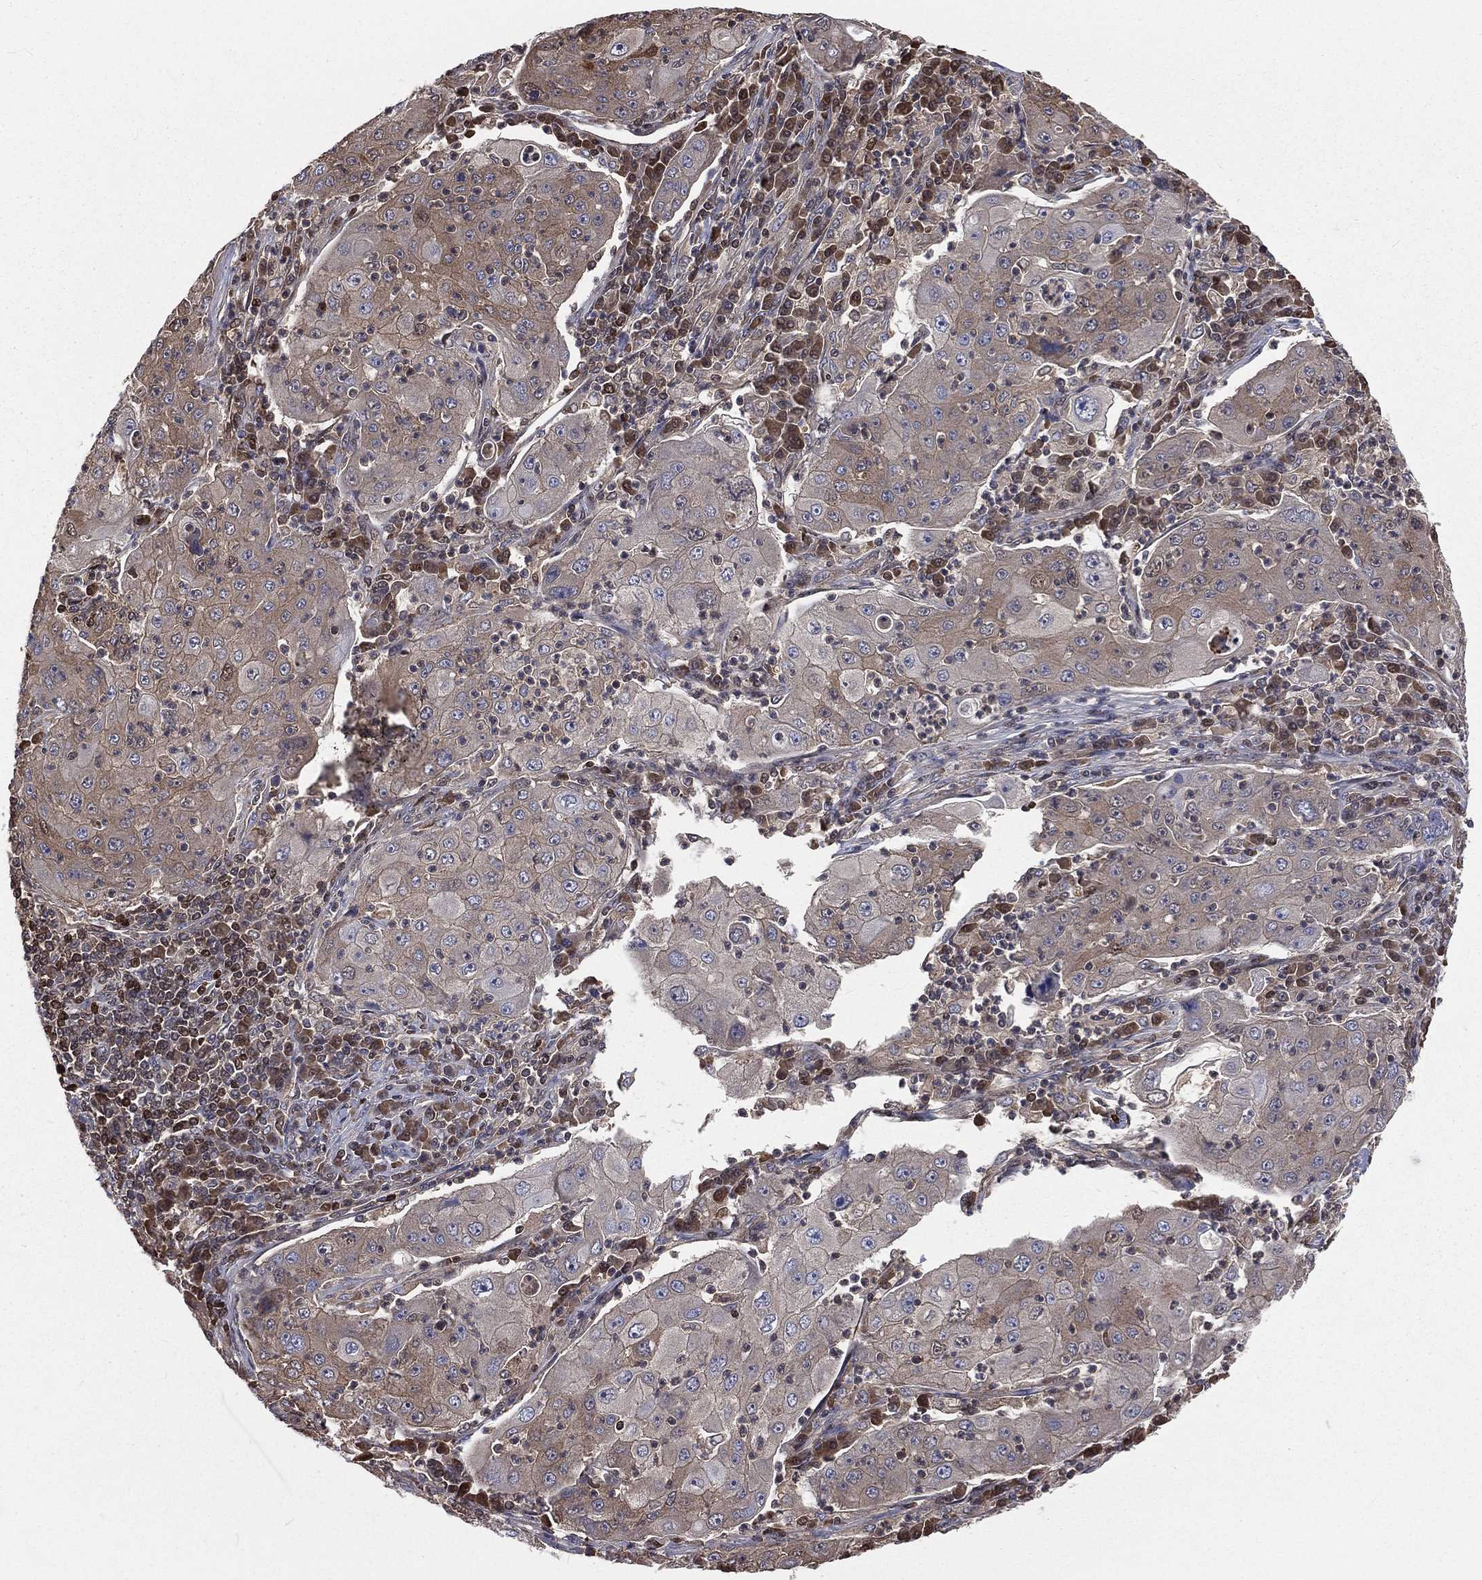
{"staining": {"intensity": "weak", "quantity": "<25%", "location": "cytoplasmic/membranous"}, "tissue": "lung cancer", "cell_type": "Tumor cells", "image_type": "cancer", "snomed": [{"axis": "morphology", "description": "Squamous cell carcinoma, NOS"}, {"axis": "topography", "description": "Lung"}], "caption": "Immunohistochemistry (IHC) of lung cancer shows no positivity in tumor cells. (DAB immunohistochemistry (IHC) with hematoxylin counter stain).", "gene": "TBC1D2", "patient": {"sex": "female", "age": 59}}